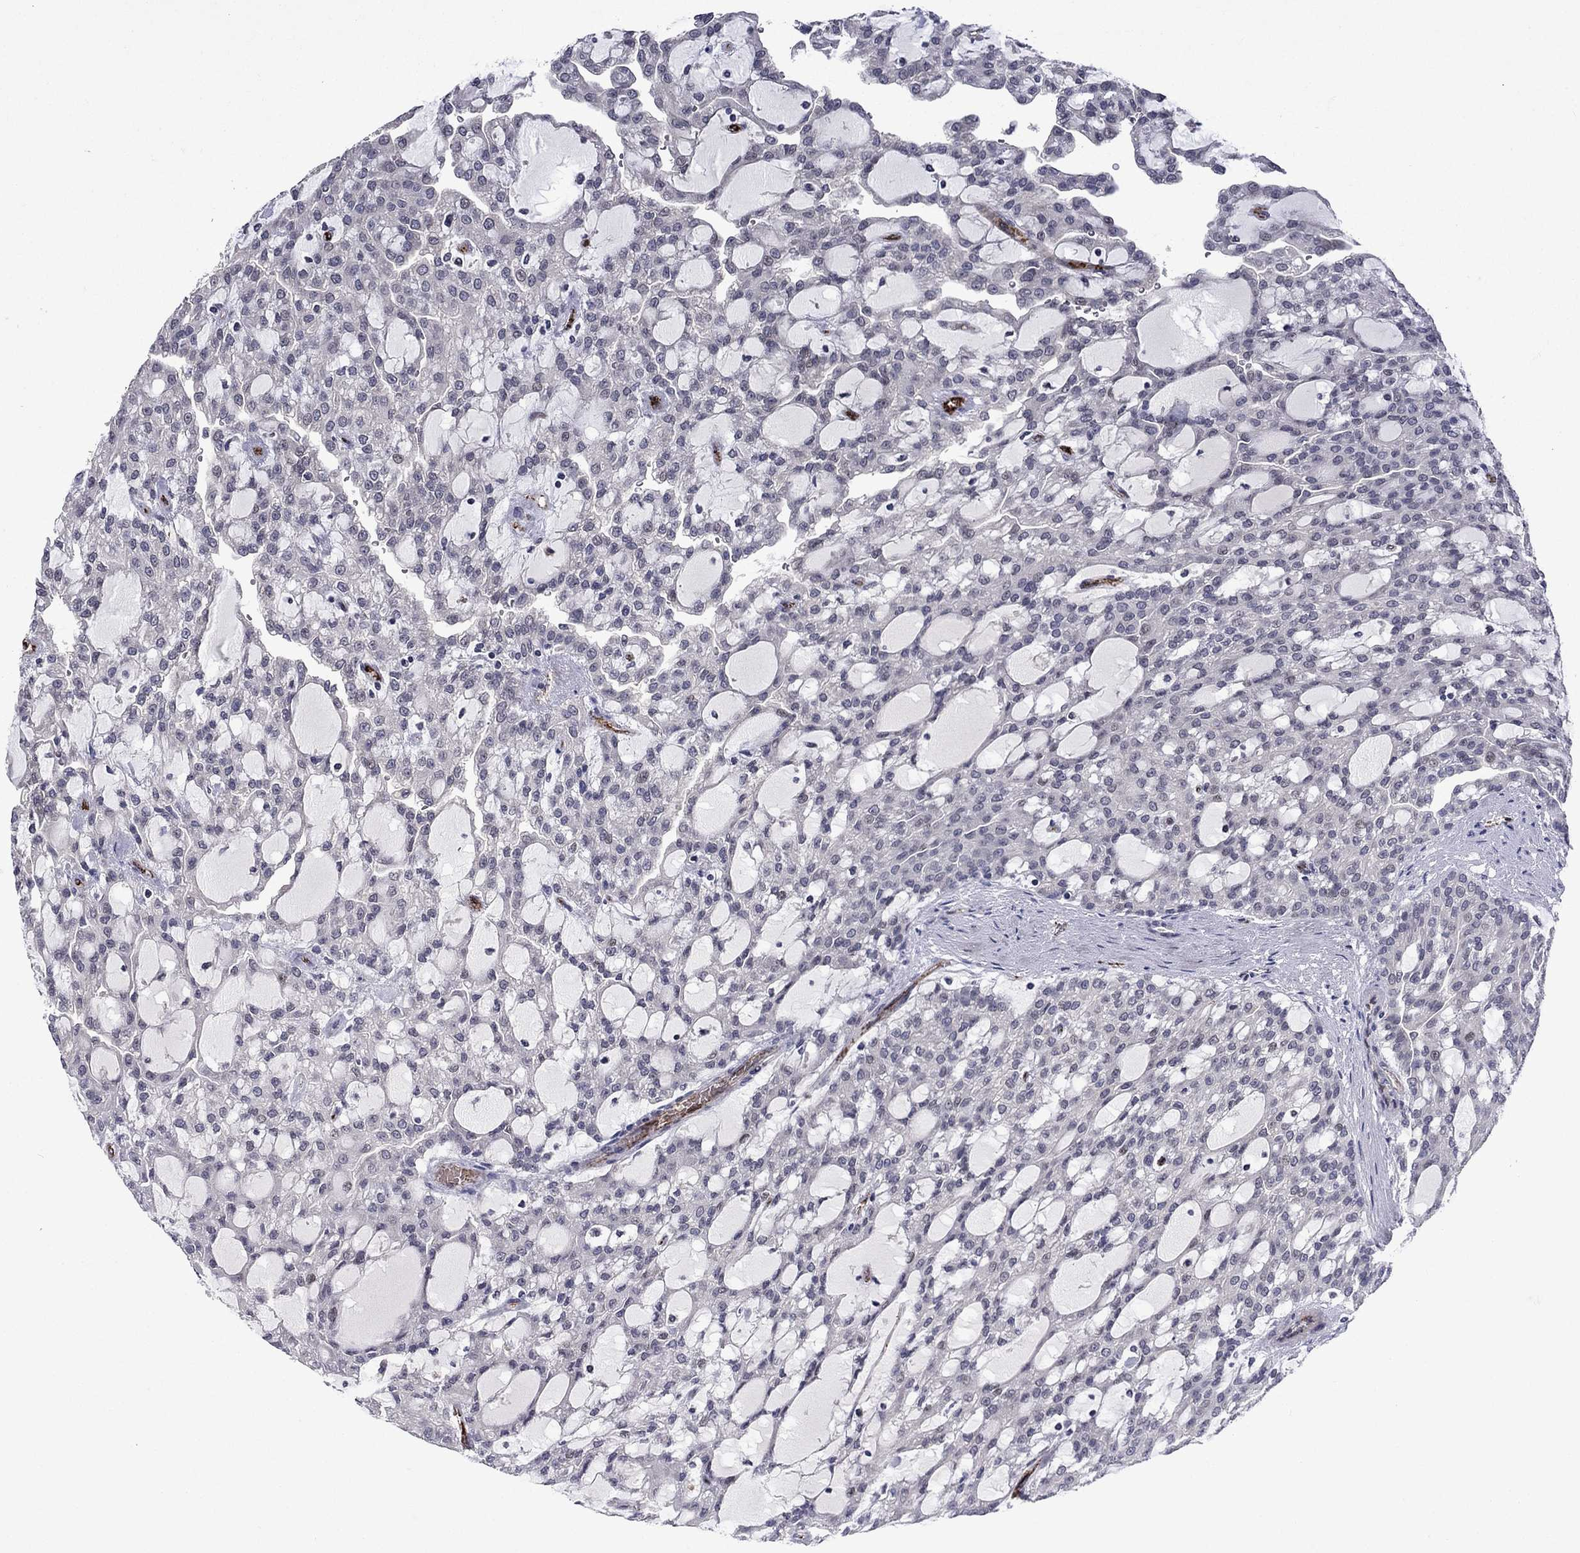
{"staining": {"intensity": "negative", "quantity": "none", "location": "none"}, "tissue": "renal cancer", "cell_type": "Tumor cells", "image_type": "cancer", "snomed": [{"axis": "morphology", "description": "Adenocarcinoma, NOS"}, {"axis": "topography", "description": "Kidney"}], "caption": "Immunohistochemistry image of human adenocarcinoma (renal) stained for a protein (brown), which shows no positivity in tumor cells. (DAB IHC with hematoxylin counter stain).", "gene": "SLITRK1", "patient": {"sex": "male", "age": 63}}